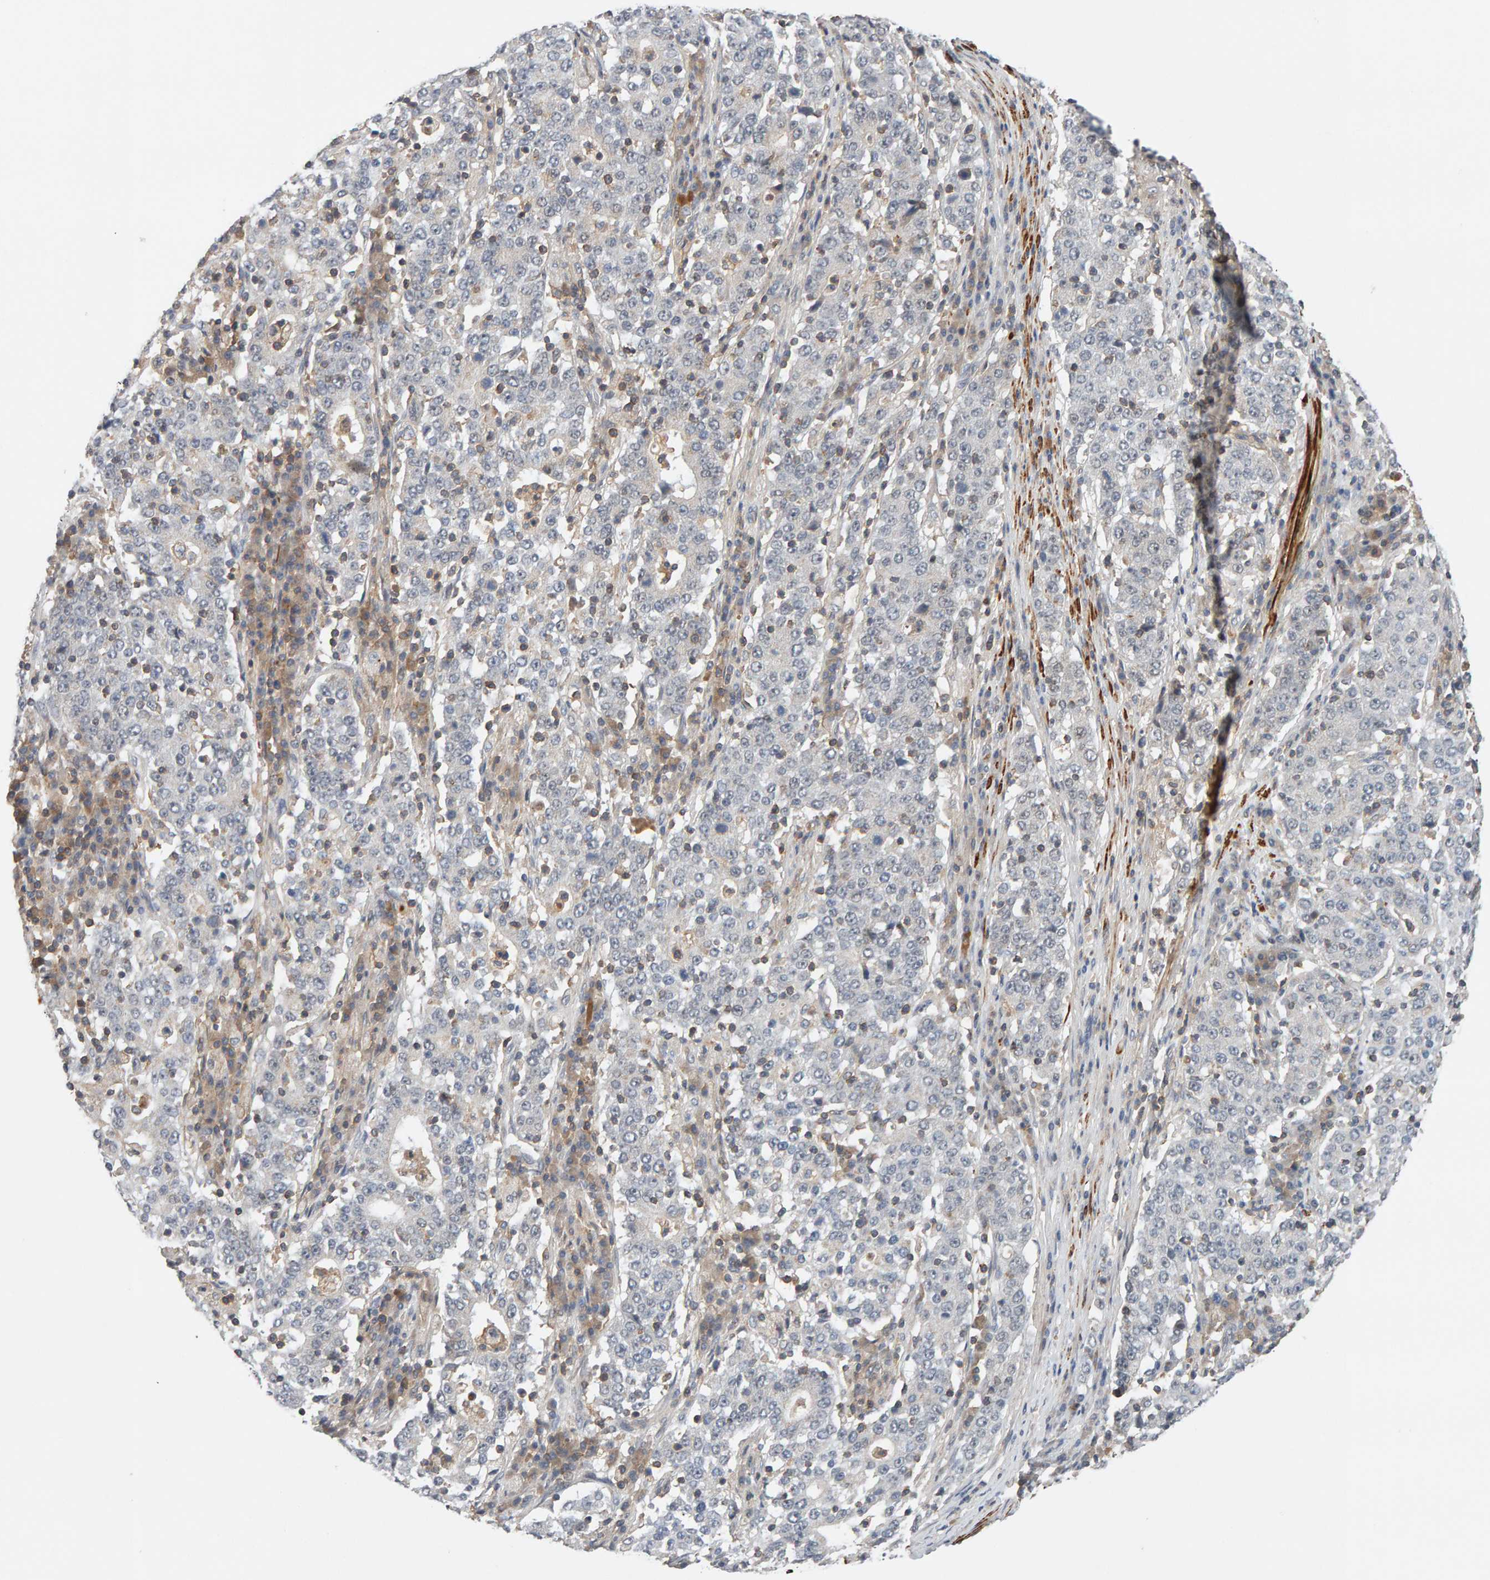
{"staining": {"intensity": "negative", "quantity": "none", "location": "none"}, "tissue": "stomach cancer", "cell_type": "Tumor cells", "image_type": "cancer", "snomed": [{"axis": "morphology", "description": "Adenocarcinoma, NOS"}, {"axis": "topography", "description": "Stomach"}], "caption": "Histopathology image shows no significant protein positivity in tumor cells of adenocarcinoma (stomach).", "gene": "NUDCD1", "patient": {"sex": "male", "age": 59}}